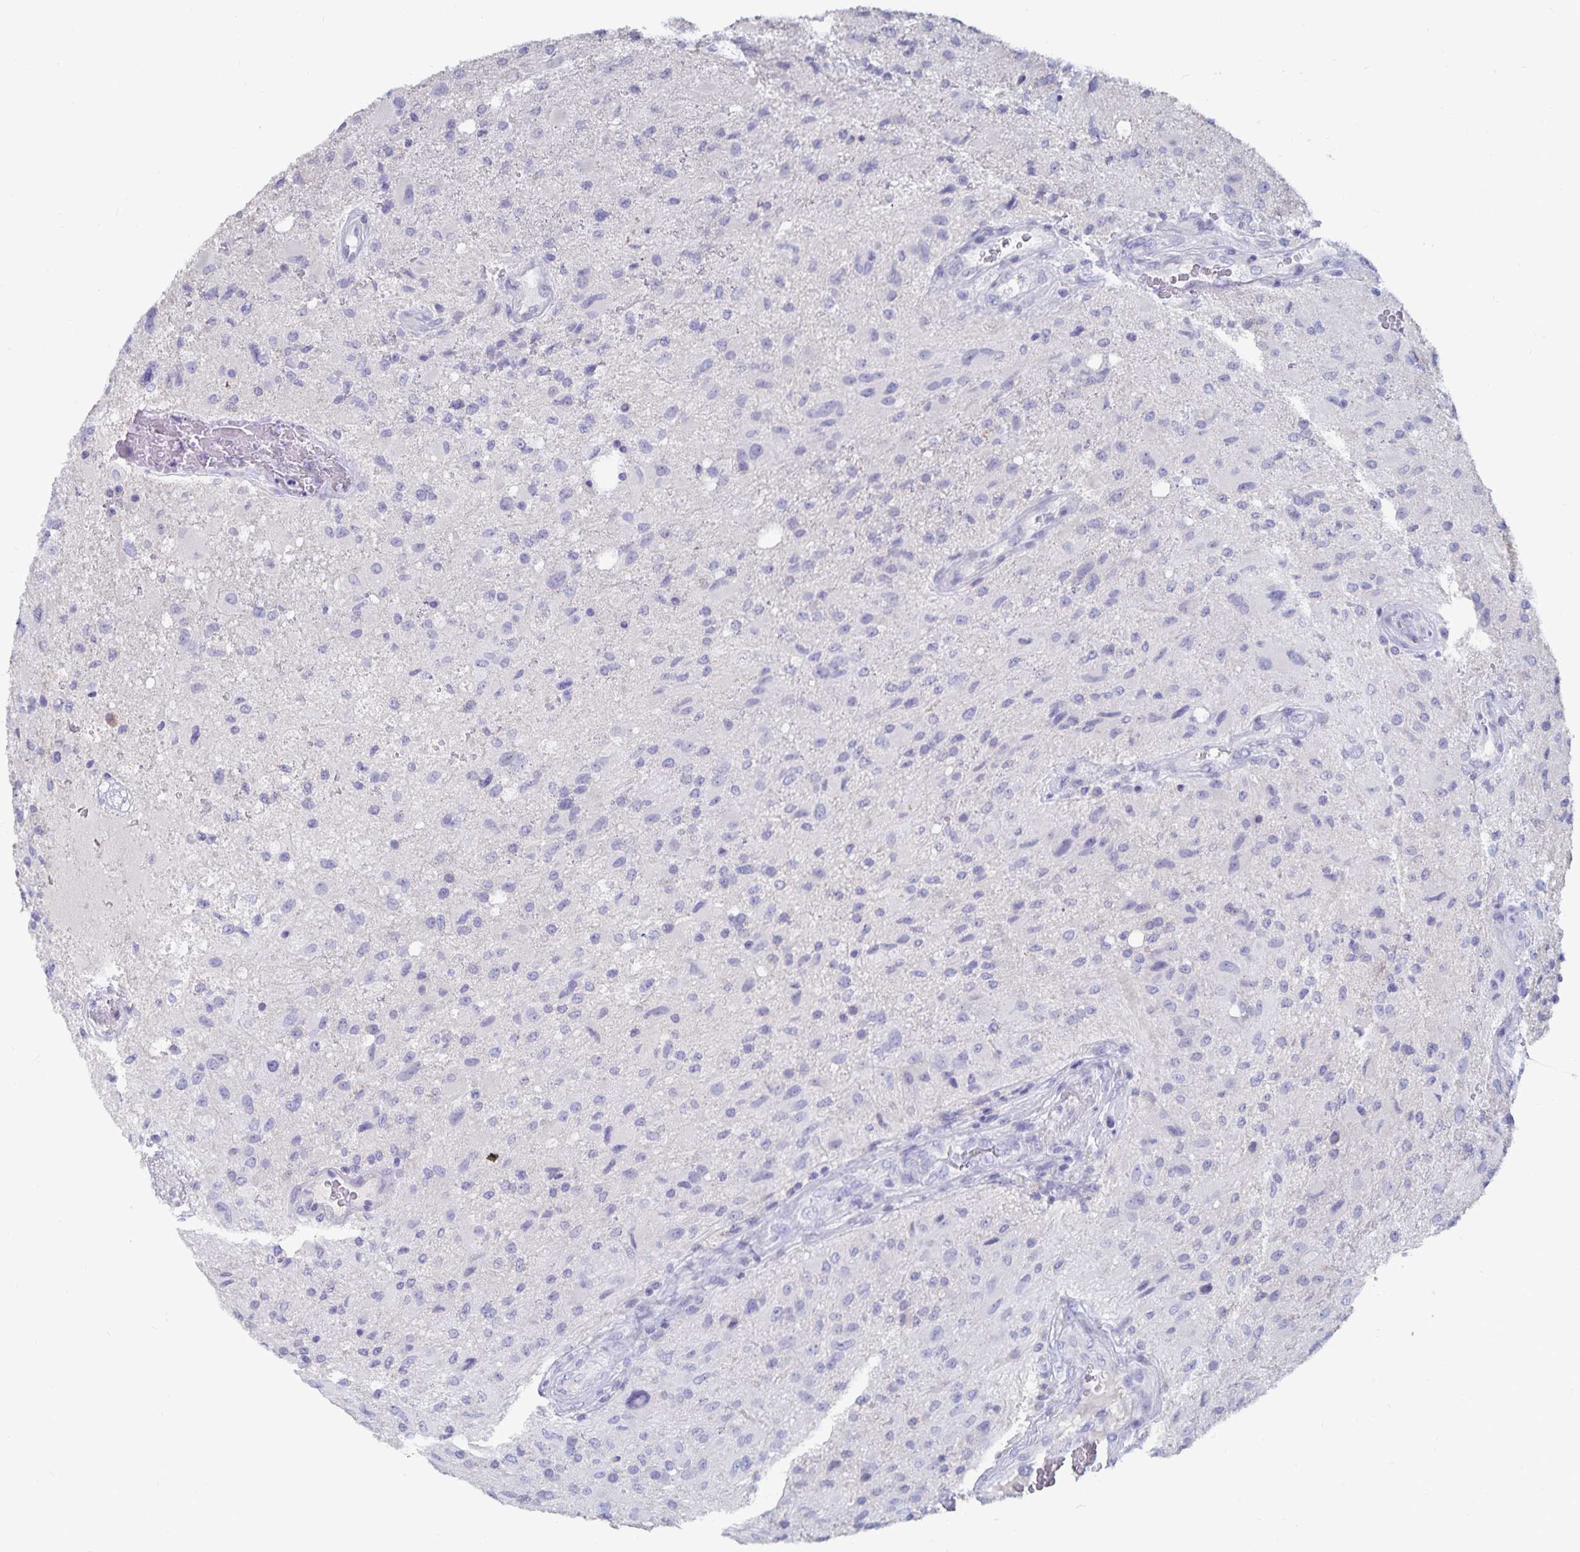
{"staining": {"intensity": "negative", "quantity": "none", "location": "none"}, "tissue": "glioma", "cell_type": "Tumor cells", "image_type": "cancer", "snomed": [{"axis": "morphology", "description": "Glioma, malignant, High grade"}, {"axis": "topography", "description": "Brain"}], "caption": "Tumor cells show no significant positivity in glioma.", "gene": "CFAP69", "patient": {"sex": "male", "age": 53}}